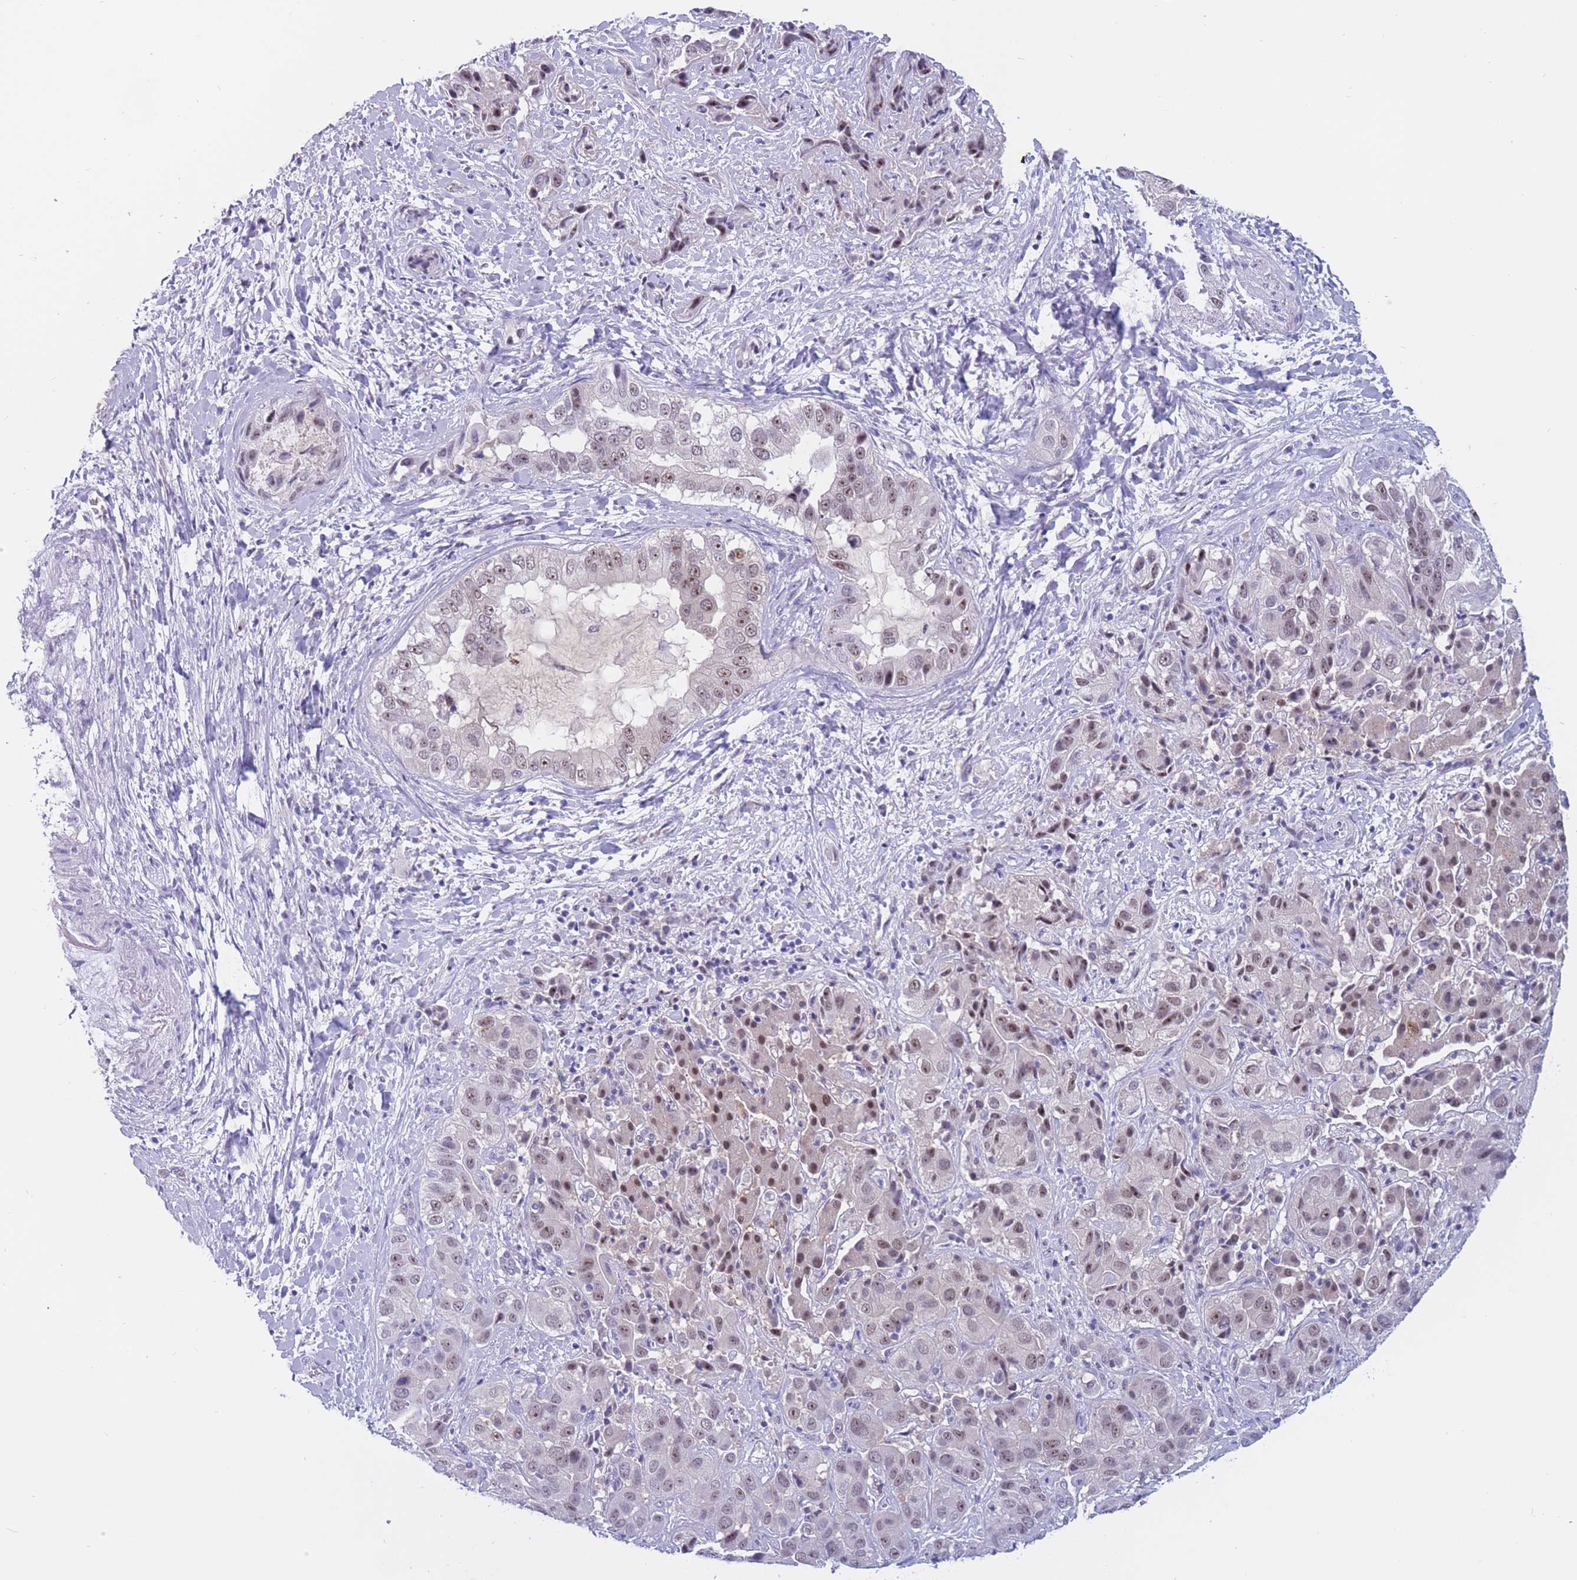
{"staining": {"intensity": "moderate", "quantity": "25%-75%", "location": "nuclear"}, "tissue": "liver cancer", "cell_type": "Tumor cells", "image_type": "cancer", "snomed": [{"axis": "morphology", "description": "Cholangiocarcinoma"}, {"axis": "topography", "description": "Liver"}], "caption": "About 25%-75% of tumor cells in liver cancer display moderate nuclear protein staining as visualized by brown immunohistochemical staining.", "gene": "BOP1", "patient": {"sex": "female", "age": 52}}